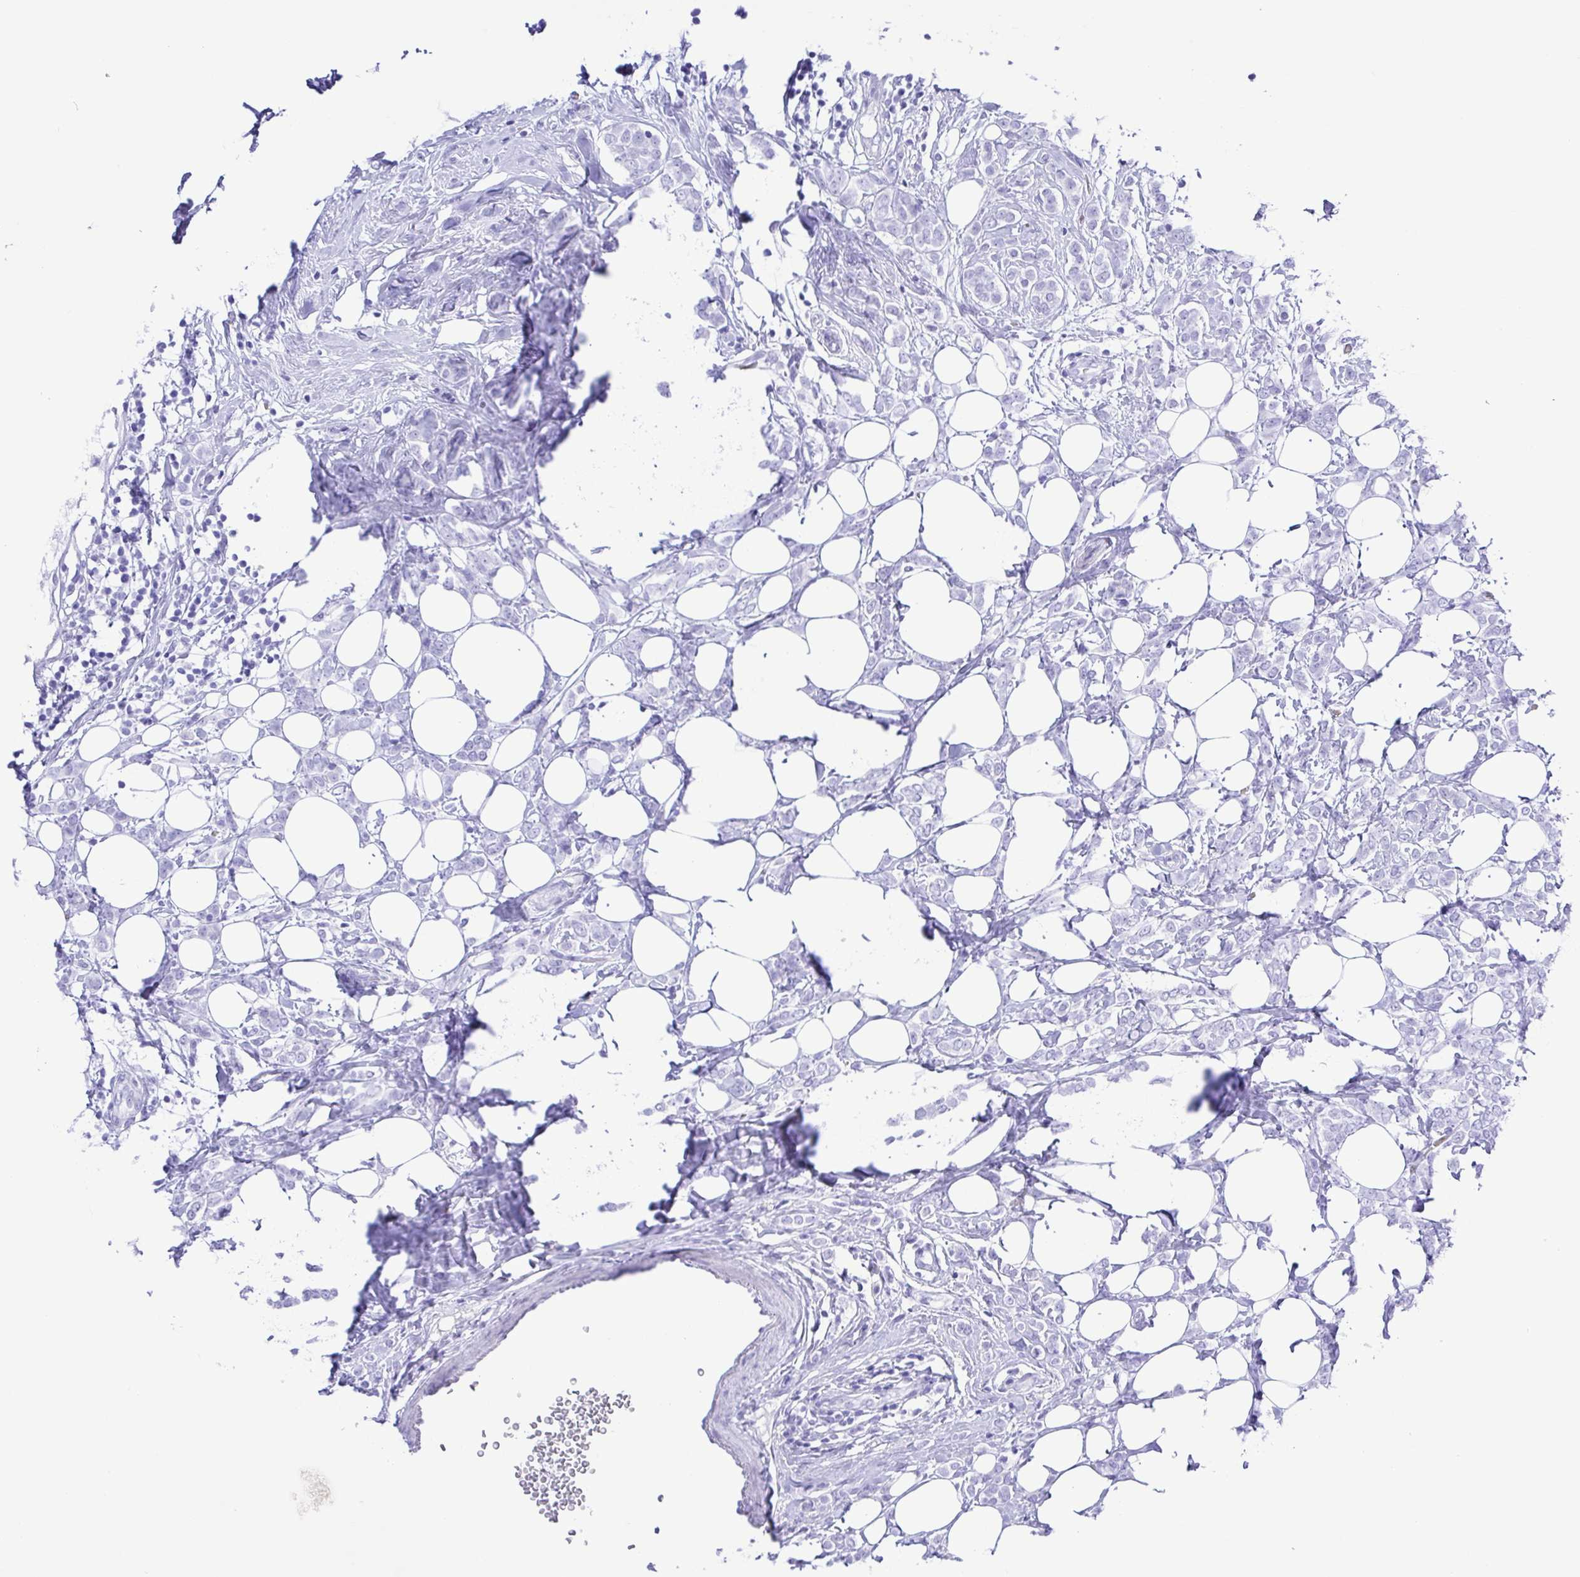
{"staining": {"intensity": "negative", "quantity": "none", "location": "none"}, "tissue": "breast cancer", "cell_type": "Tumor cells", "image_type": "cancer", "snomed": [{"axis": "morphology", "description": "Lobular carcinoma"}, {"axis": "topography", "description": "Breast"}], "caption": "Tumor cells show no significant expression in breast lobular carcinoma.", "gene": "SYT1", "patient": {"sex": "female", "age": 49}}